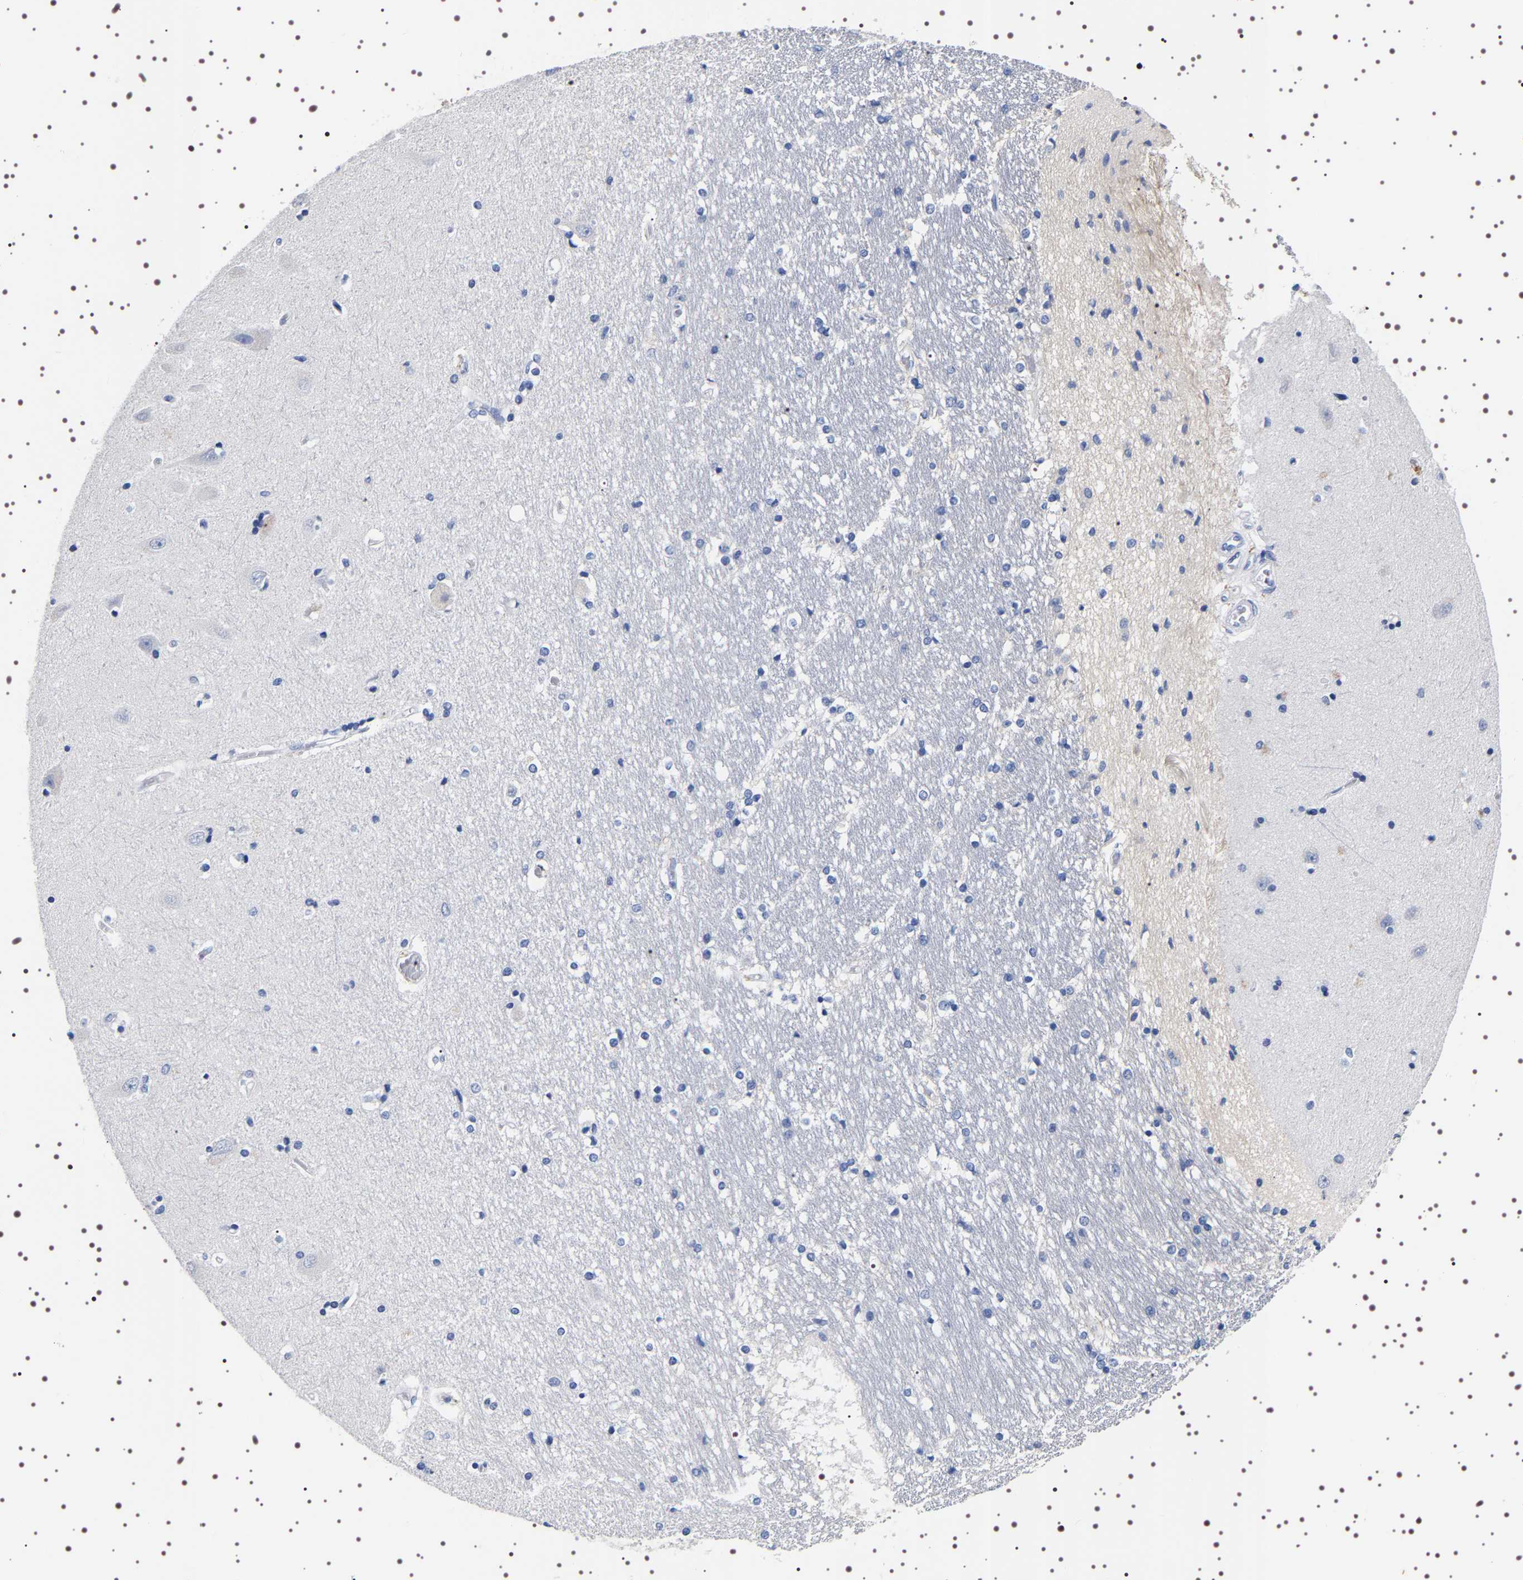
{"staining": {"intensity": "negative", "quantity": "none", "location": "none"}, "tissue": "hippocampus", "cell_type": "Glial cells", "image_type": "normal", "snomed": [{"axis": "morphology", "description": "Normal tissue, NOS"}, {"axis": "topography", "description": "Hippocampus"}], "caption": "Immunohistochemistry of benign hippocampus shows no positivity in glial cells.", "gene": "UBQLN3", "patient": {"sex": "male", "age": 45}}